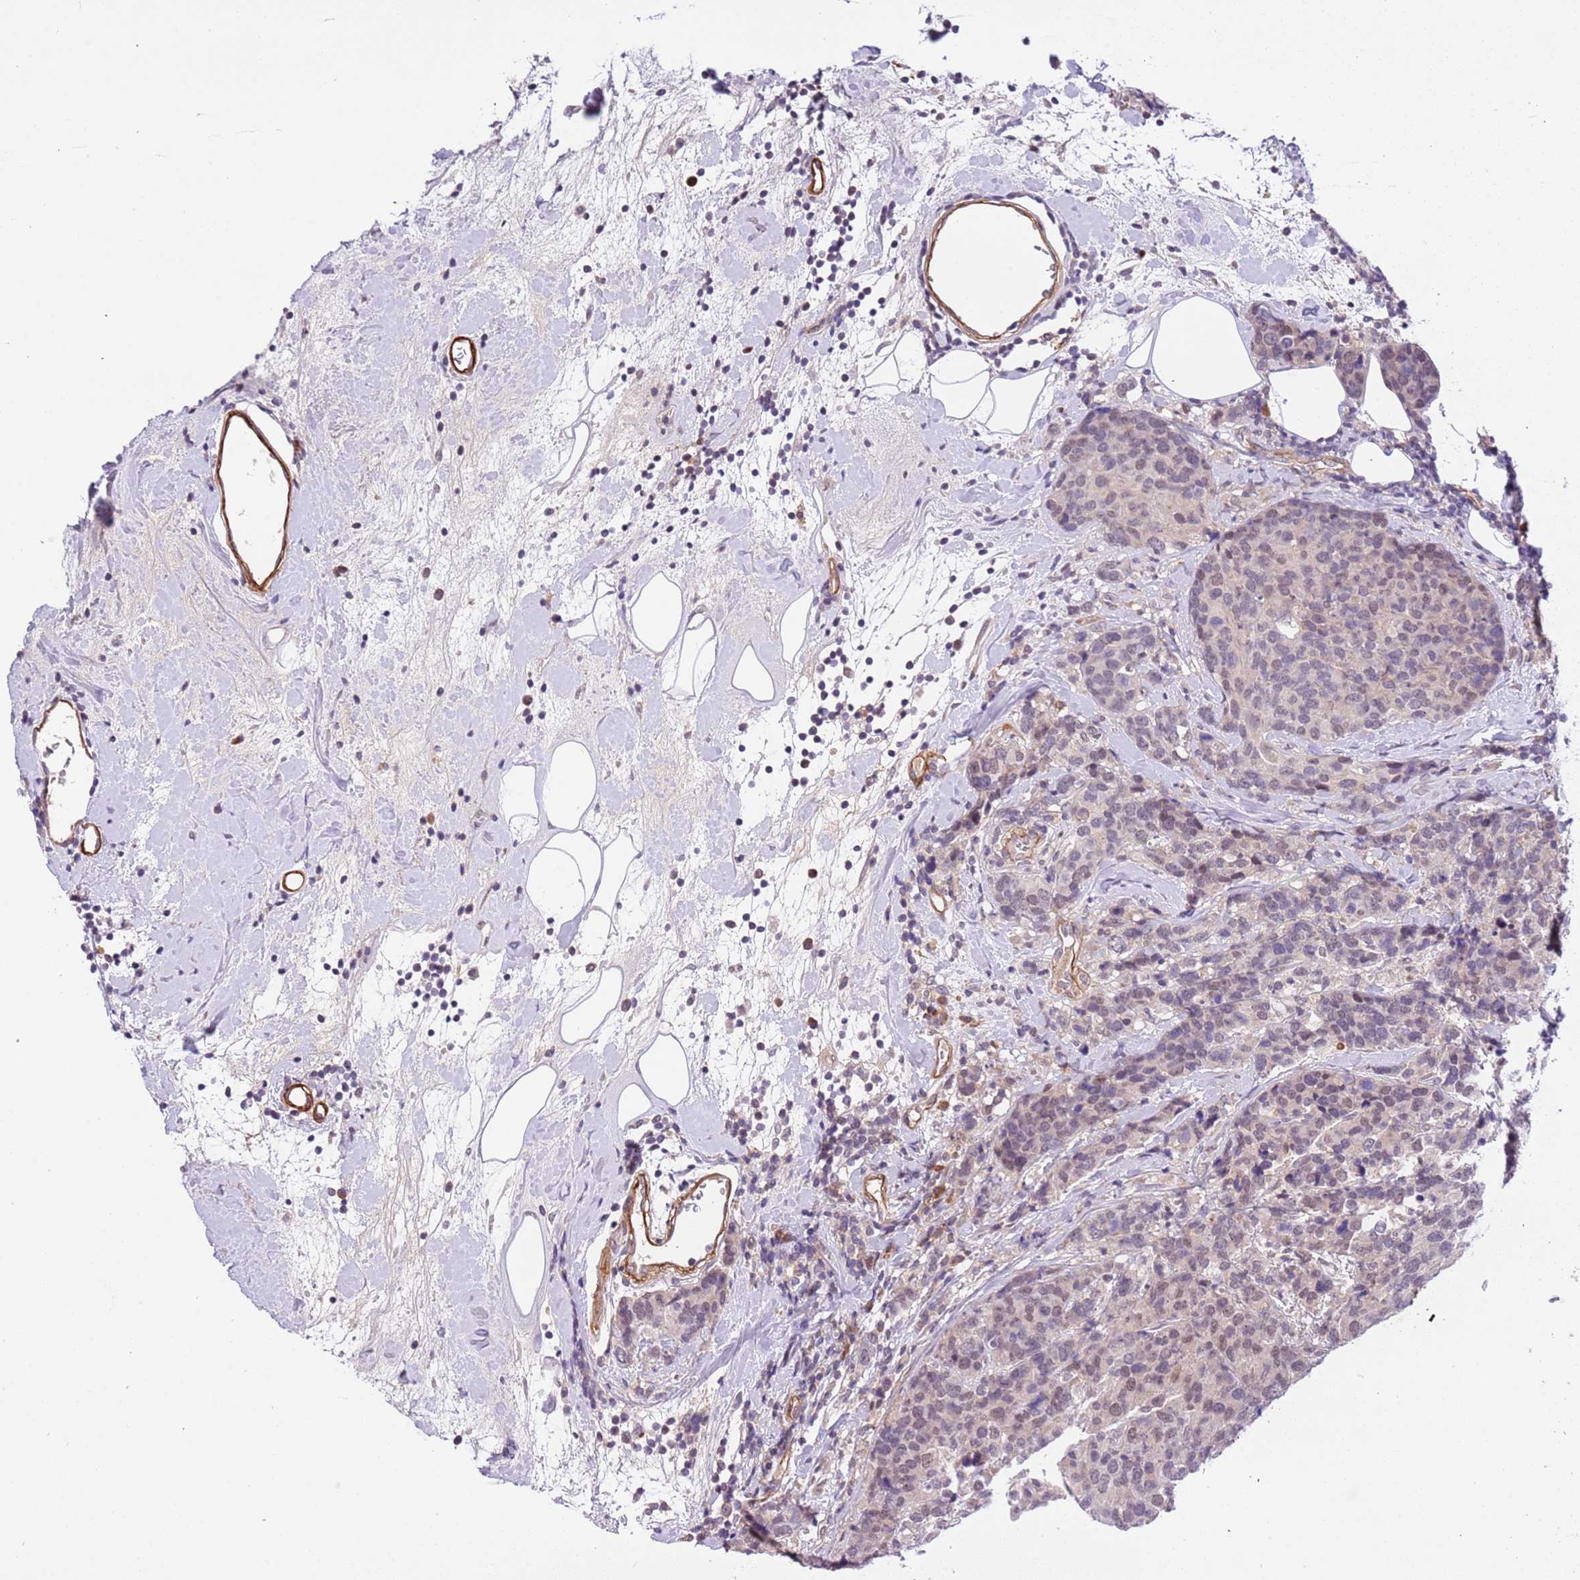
{"staining": {"intensity": "weak", "quantity": "<25%", "location": "nuclear"}, "tissue": "breast cancer", "cell_type": "Tumor cells", "image_type": "cancer", "snomed": [{"axis": "morphology", "description": "Lobular carcinoma"}, {"axis": "topography", "description": "Breast"}], "caption": "High power microscopy histopathology image of an immunohistochemistry (IHC) histopathology image of lobular carcinoma (breast), revealing no significant positivity in tumor cells.", "gene": "MAGEF1", "patient": {"sex": "female", "age": 59}}